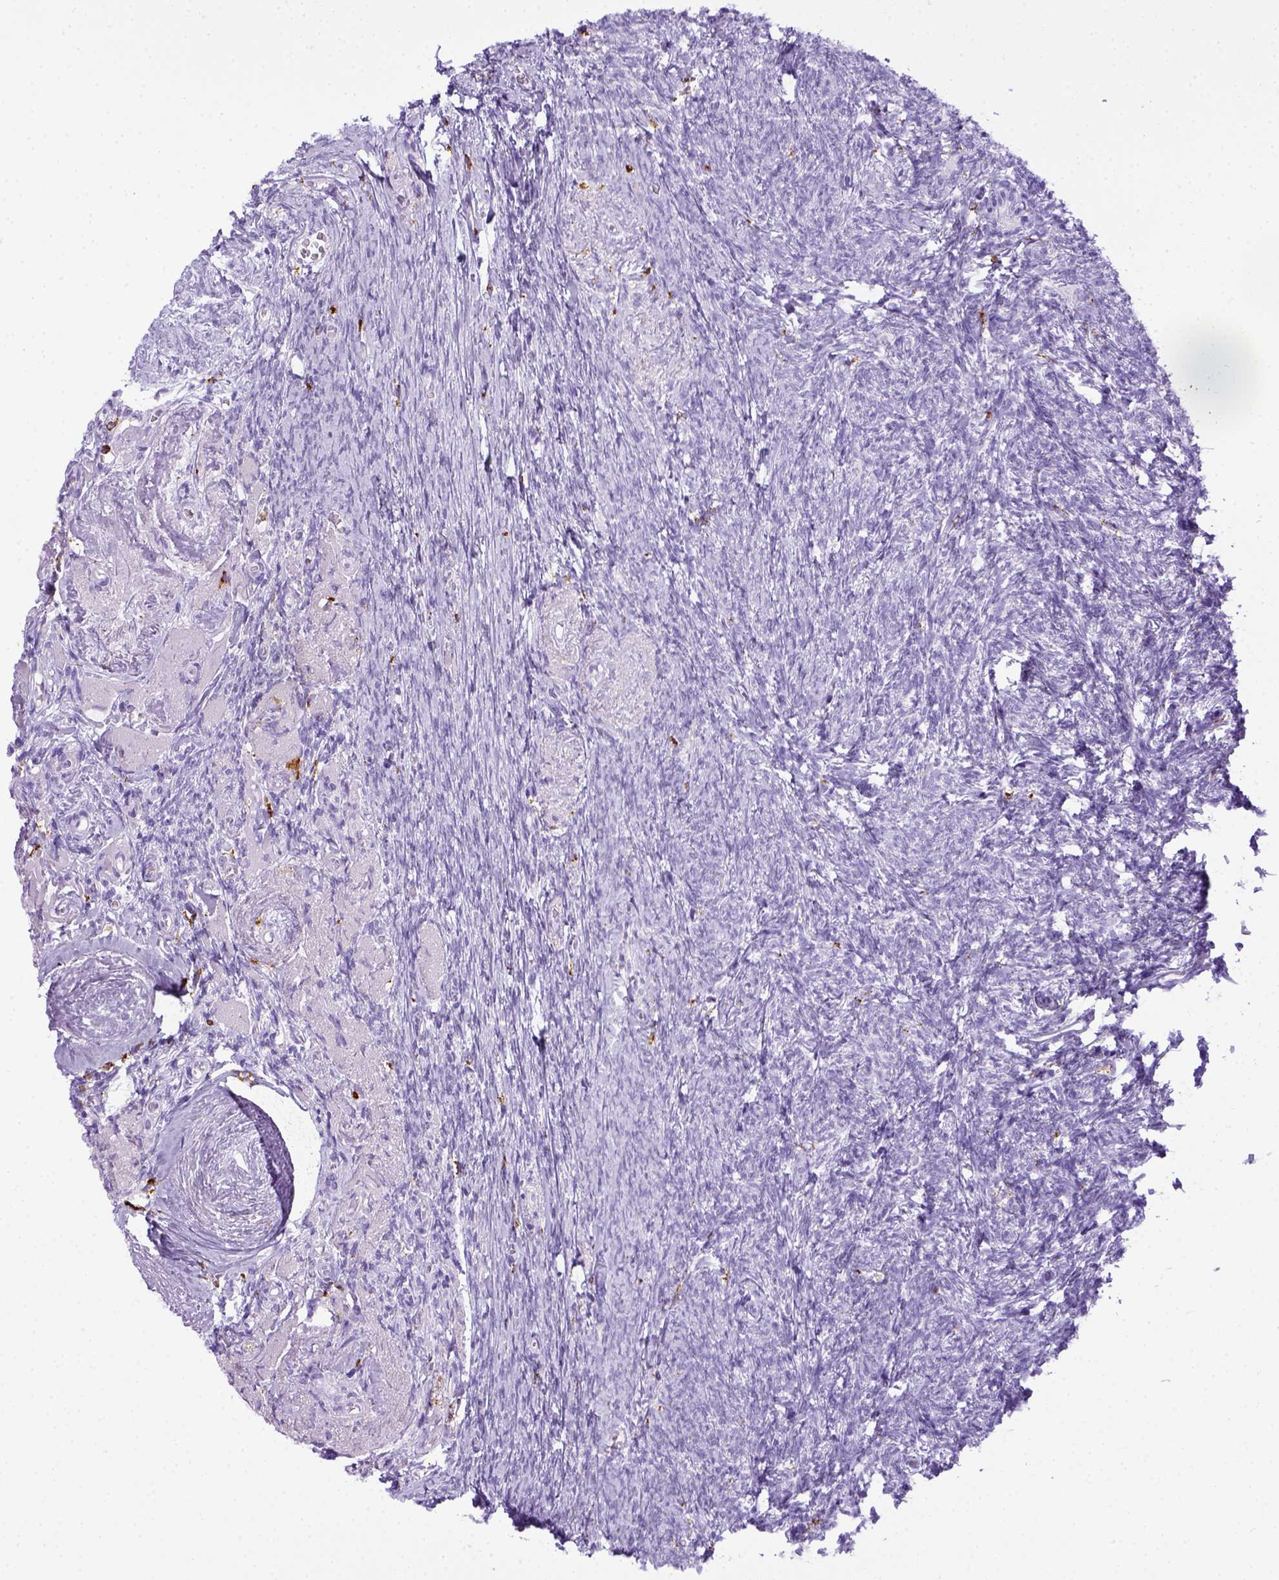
{"staining": {"intensity": "negative", "quantity": "none", "location": "none"}, "tissue": "ovary", "cell_type": "Ovarian stroma cells", "image_type": "normal", "snomed": [{"axis": "morphology", "description": "Normal tissue, NOS"}, {"axis": "topography", "description": "Ovary"}], "caption": "This photomicrograph is of unremarkable ovary stained with immunohistochemistry (IHC) to label a protein in brown with the nuclei are counter-stained blue. There is no staining in ovarian stroma cells. (Immunohistochemistry, brightfield microscopy, high magnification).", "gene": "CD68", "patient": {"sex": "female", "age": 72}}